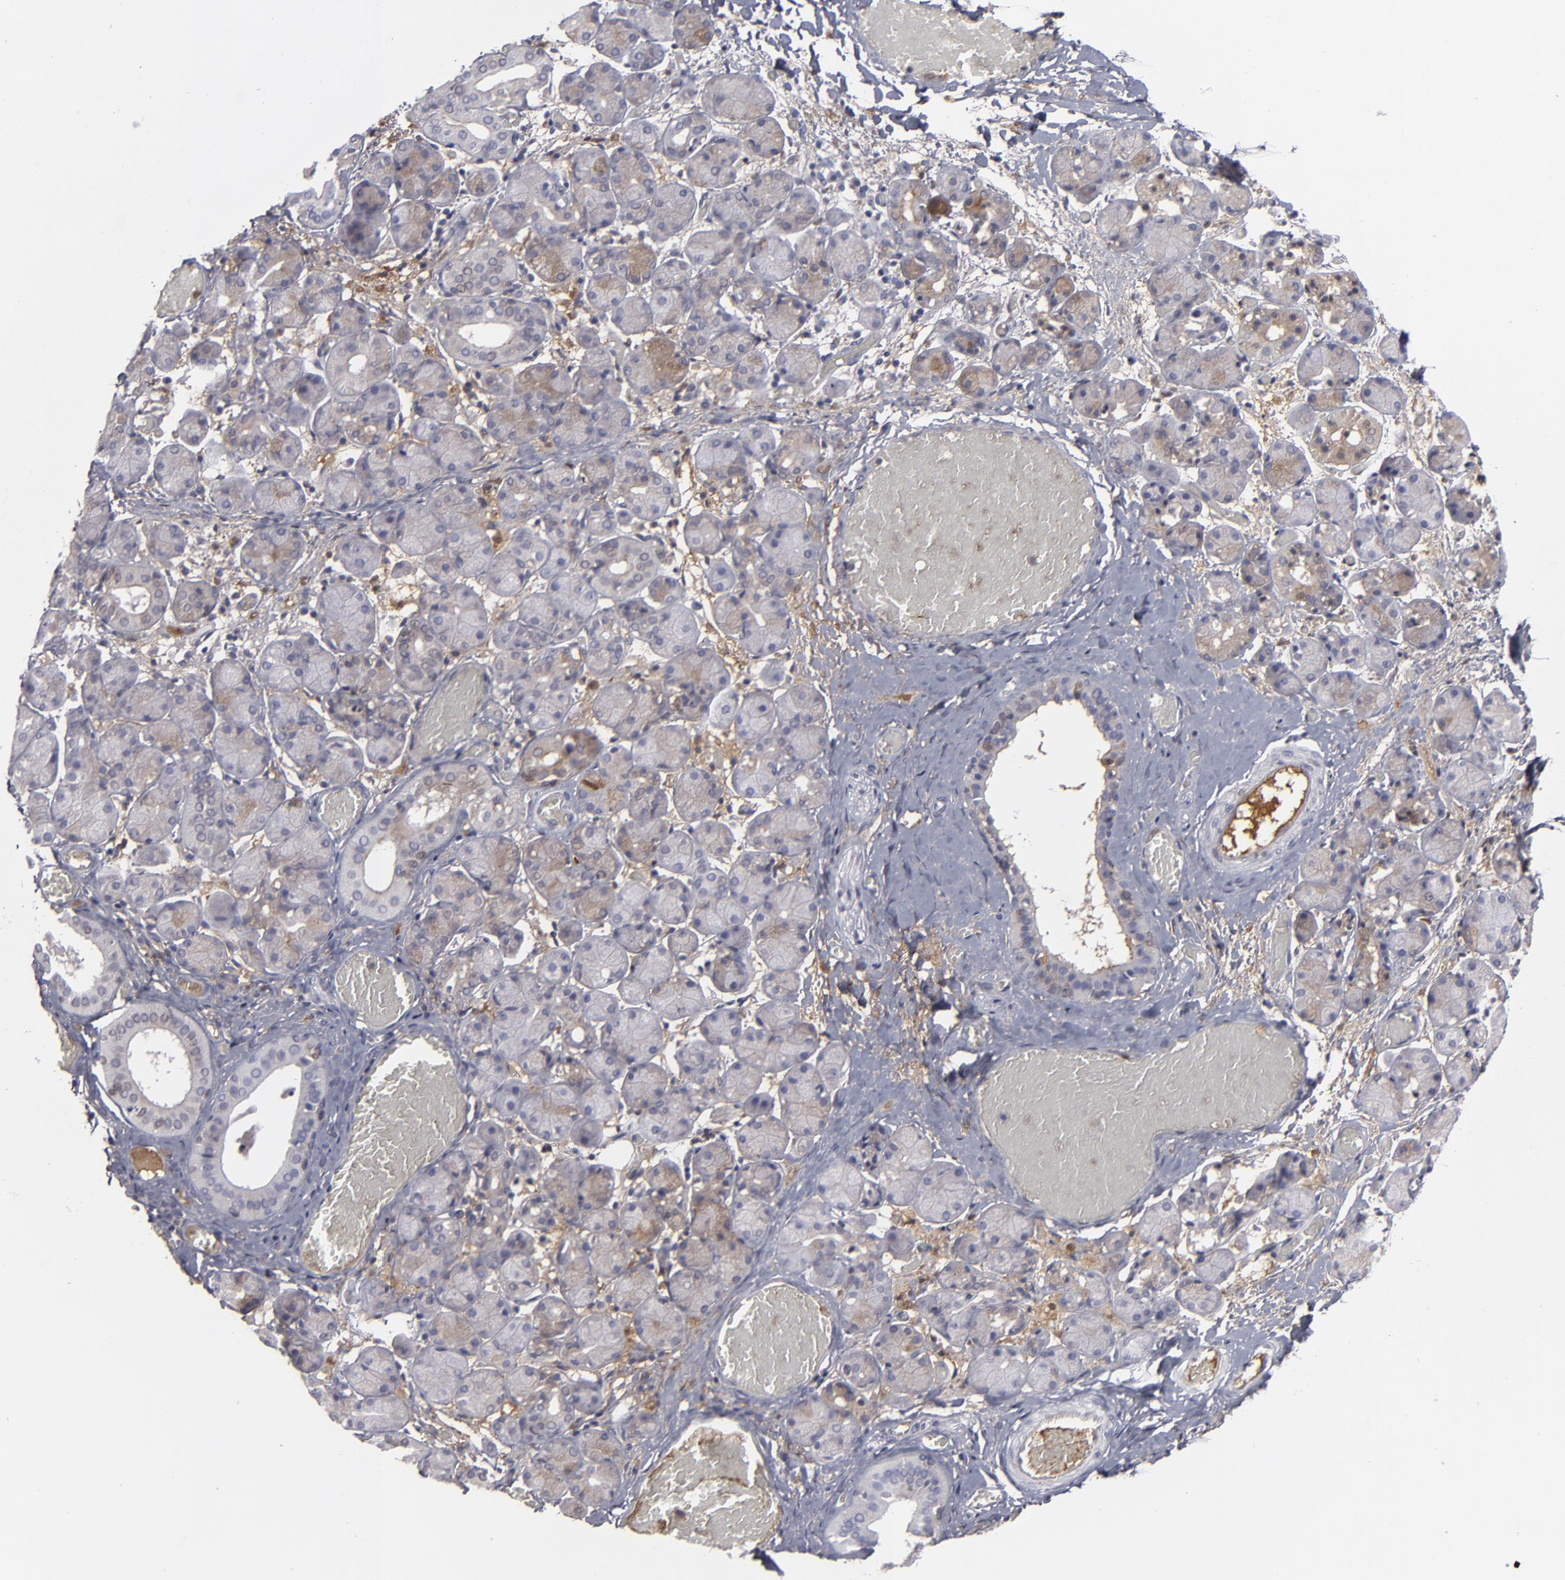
{"staining": {"intensity": "weak", "quantity": "<25%", "location": "cytoplasmic/membranous"}, "tissue": "salivary gland", "cell_type": "Glandular cells", "image_type": "normal", "snomed": [{"axis": "morphology", "description": "Normal tissue, NOS"}, {"axis": "topography", "description": "Salivary gland"}], "caption": "Glandular cells are negative for brown protein staining in normal salivary gland. The staining was performed using DAB to visualize the protein expression in brown, while the nuclei were stained in blue with hematoxylin (Magnification: 20x).", "gene": "LRG1", "patient": {"sex": "female", "age": 24}}